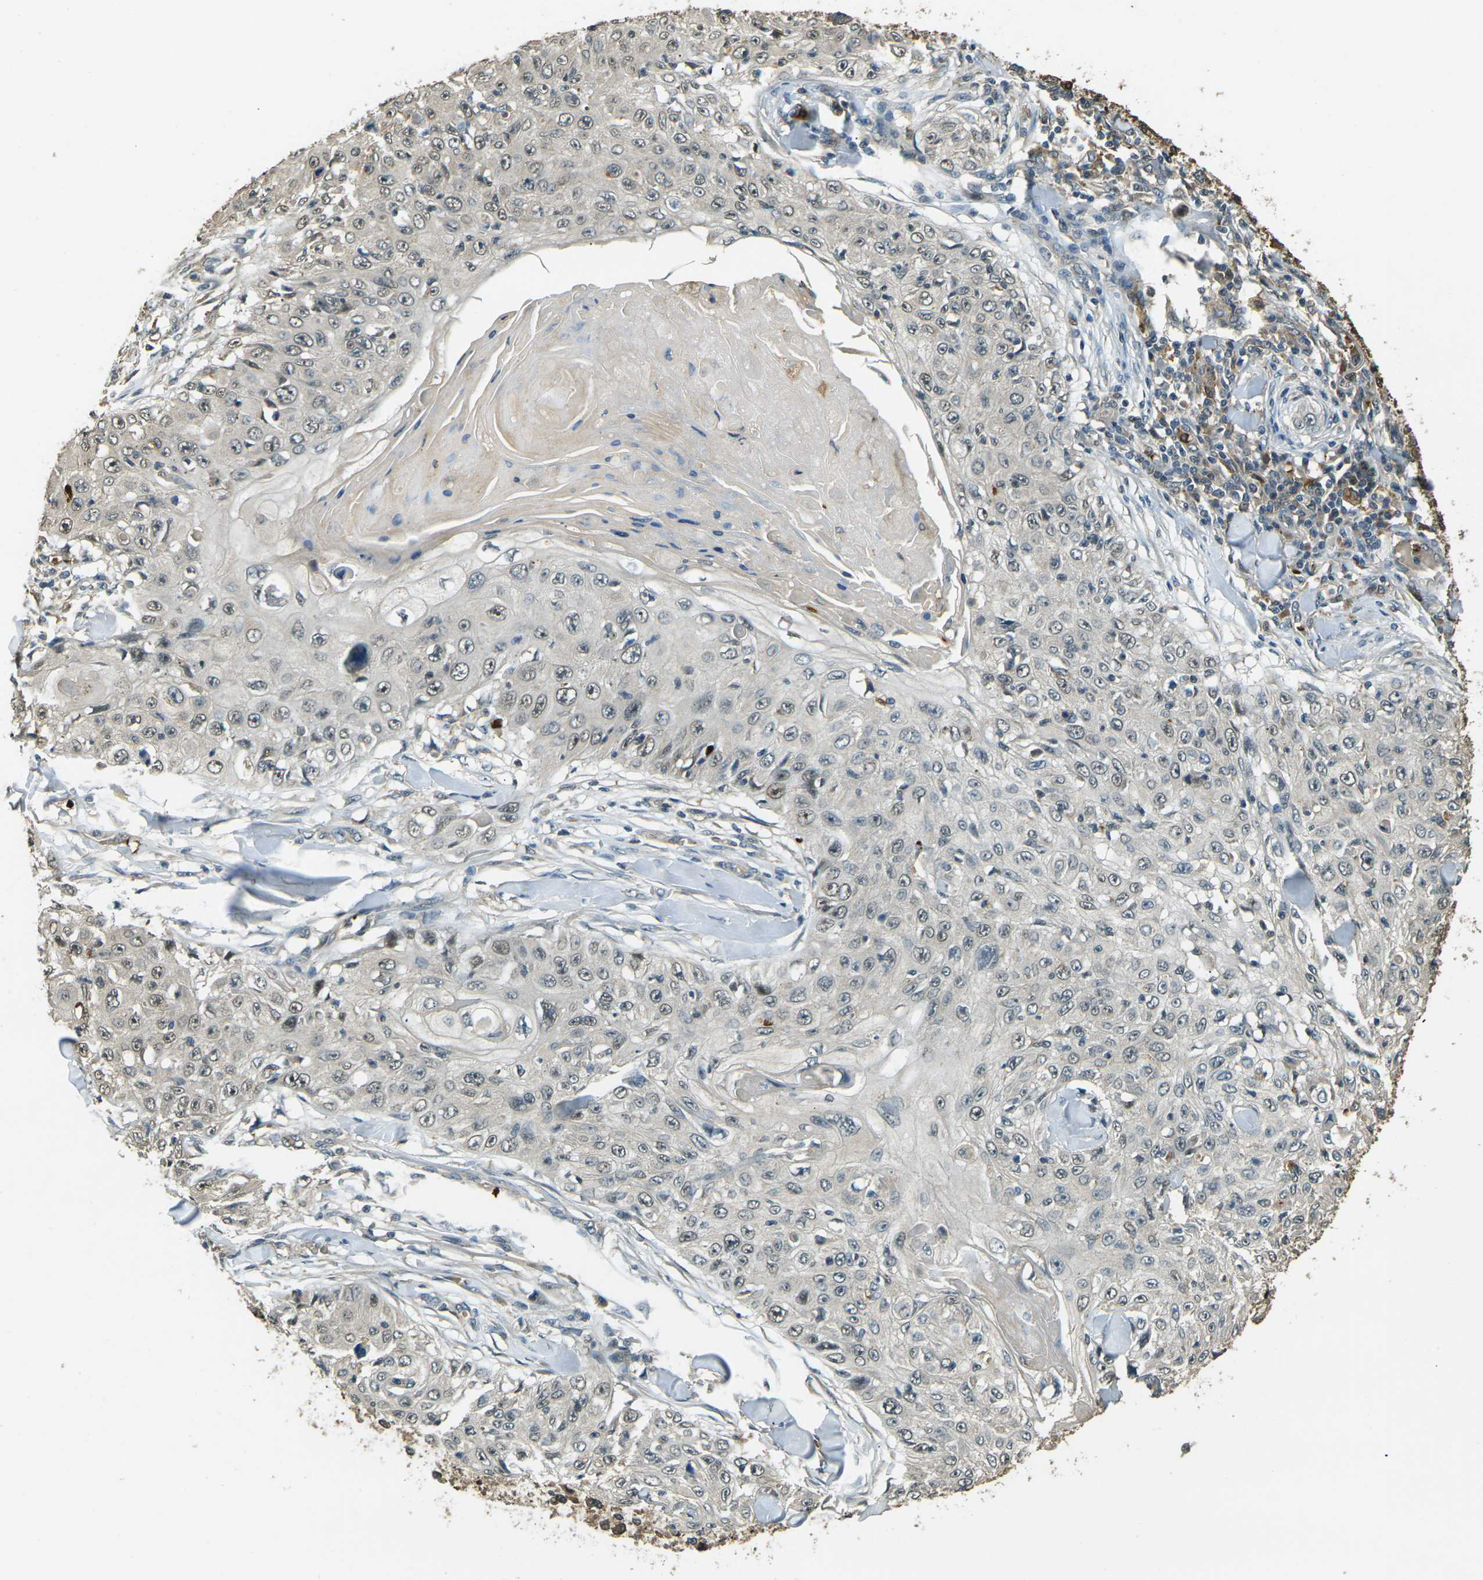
{"staining": {"intensity": "weak", "quantity": "25%-75%", "location": "cytoplasmic/membranous,nuclear"}, "tissue": "skin cancer", "cell_type": "Tumor cells", "image_type": "cancer", "snomed": [{"axis": "morphology", "description": "Squamous cell carcinoma, NOS"}, {"axis": "topography", "description": "Skin"}], "caption": "Skin cancer (squamous cell carcinoma) tissue reveals weak cytoplasmic/membranous and nuclear staining in approximately 25%-75% of tumor cells, visualized by immunohistochemistry.", "gene": "TOR1A", "patient": {"sex": "male", "age": 86}}